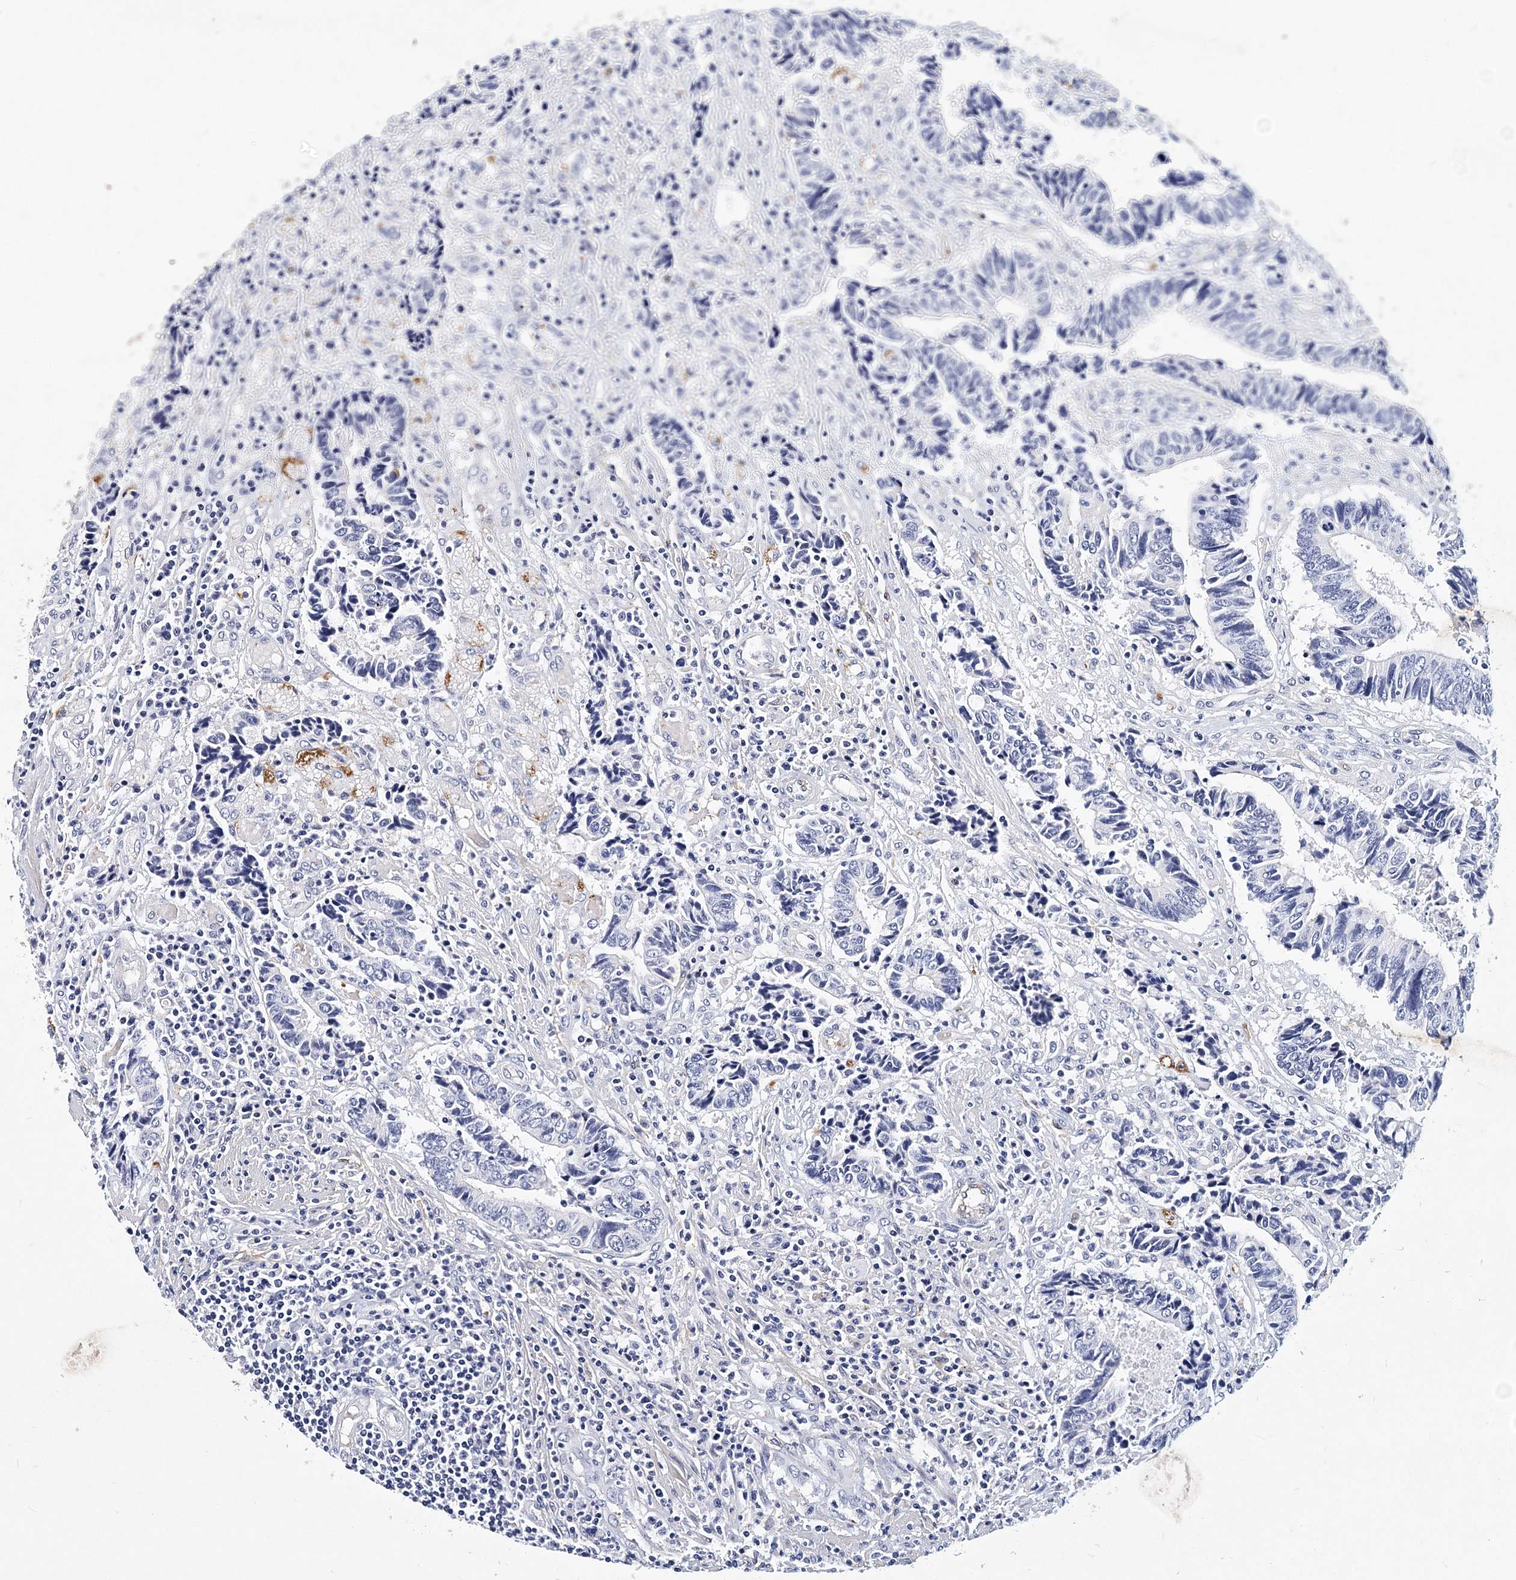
{"staining": {"intensity": "negative", "quantity": "none", "location": "none"}, "tissue": "colorectal cancer", "cell_type": "Tumor cells", "image_type": "cancer", "snomed": [{"axis": "morphology", "description": "Adenocarcinoma, NOS"}, {"axis": "topography", "description": "Rectum"}], "caption": "An immunohistochemistry (IHC) histopathology image of adenocarcinoma (colorectal) is shown. There is no staining in tumor cells of adenocarcinoma (colorectal).", "gene": "ITGA2B", "patient": {"sex": "male", "age": 84}}